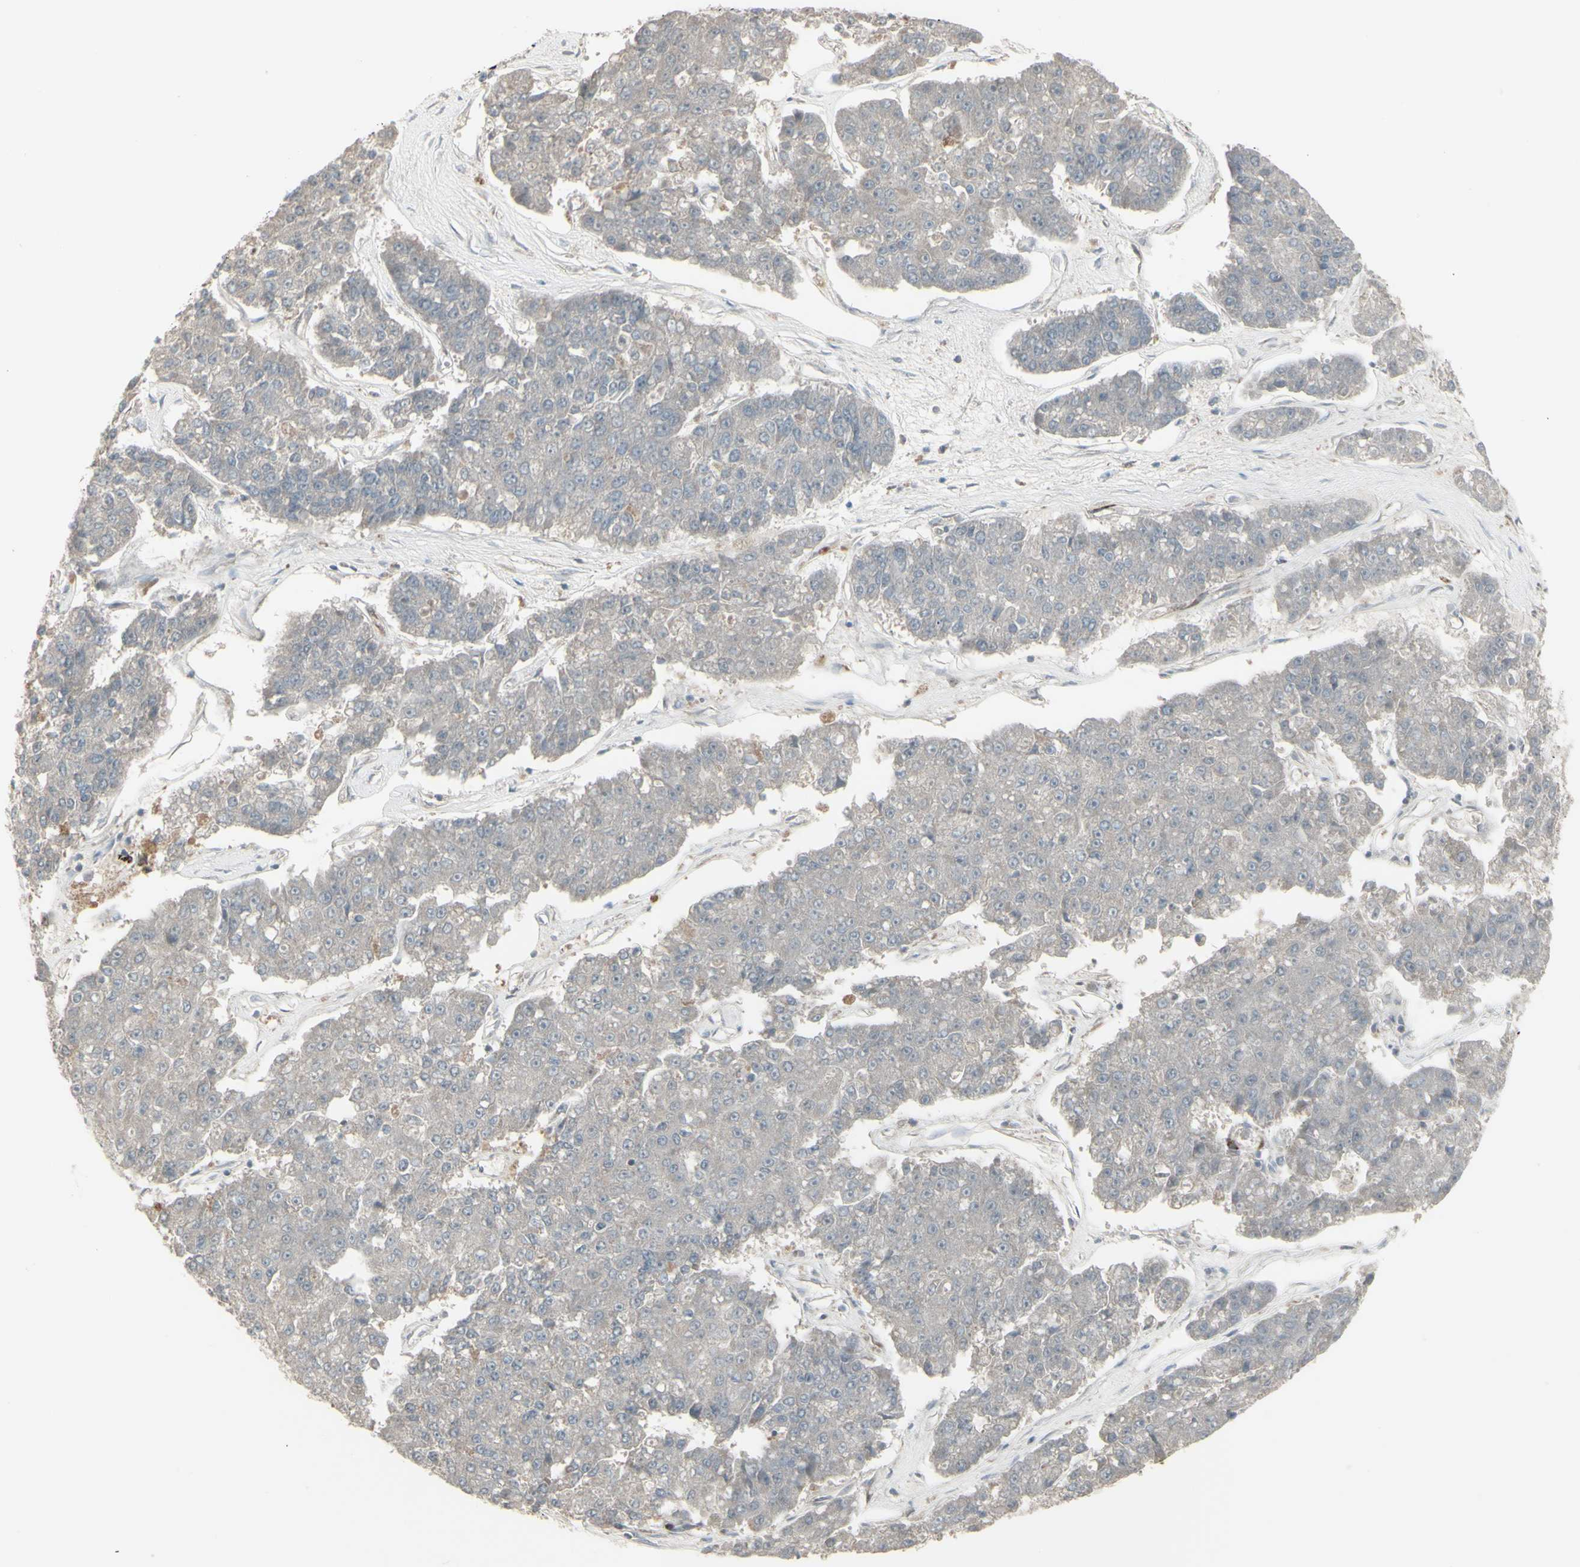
{"staining": {"intensity": "negative", "quantity": "none", "location": "none"}, "tissue": "pancreatic cancer", "cell_type": "Tumor cells", "image_type": "cancer", "snomed": [{"axis": "morphology", "description": "Adenocarcinoma, NOS"}, {"axis": "topography", "description": "Pancreas"}], "caption": "Photomicrograph shows no protein staining in tumor cells of pancreatic cancer (adenocarcinoma) tissue.", "gene": "CSK", "patient": {"sex": "male", "age": 50}}